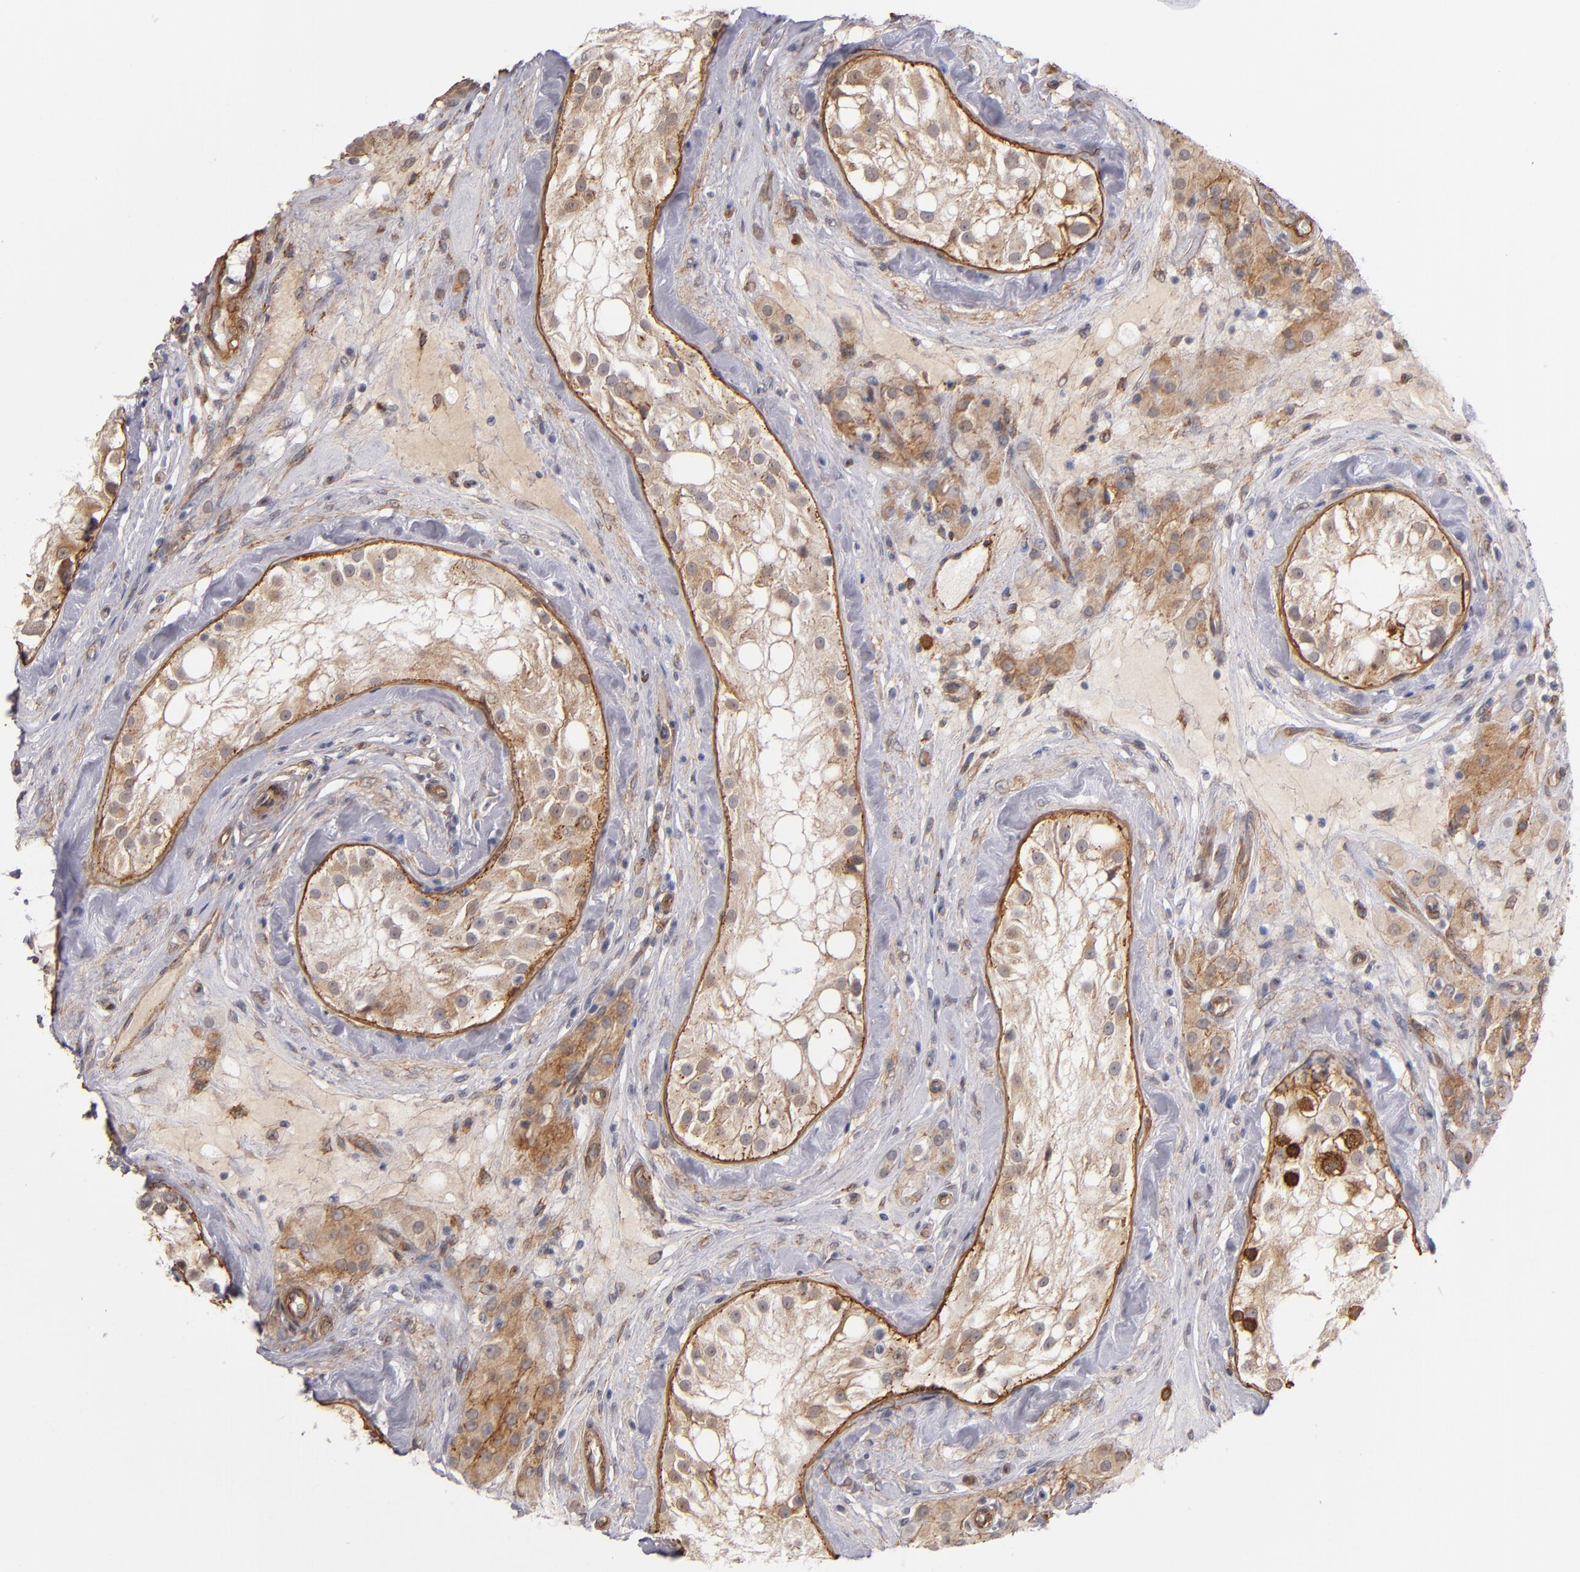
{"staining": {"intensity": "weak", "quantity": "<25%", "location": "cytoplasmic/membranous,nuclear"}, "tissue": "testis", "cell_type": "Cells in seminiferous ducts", "image_type": "normal", "snomed": [{"axis": "morphology", "description": "Normal tissue, NOS"}, {"axis": "topography", "description": "Testis"}], "caption": "IHC photomicrograph of normal testis: human testis stained with DAB displays no significant protein expression in cells in seminiferous ducts.", "gene": "LAMC1", "patient": {"sex": "male", "age": 46}}